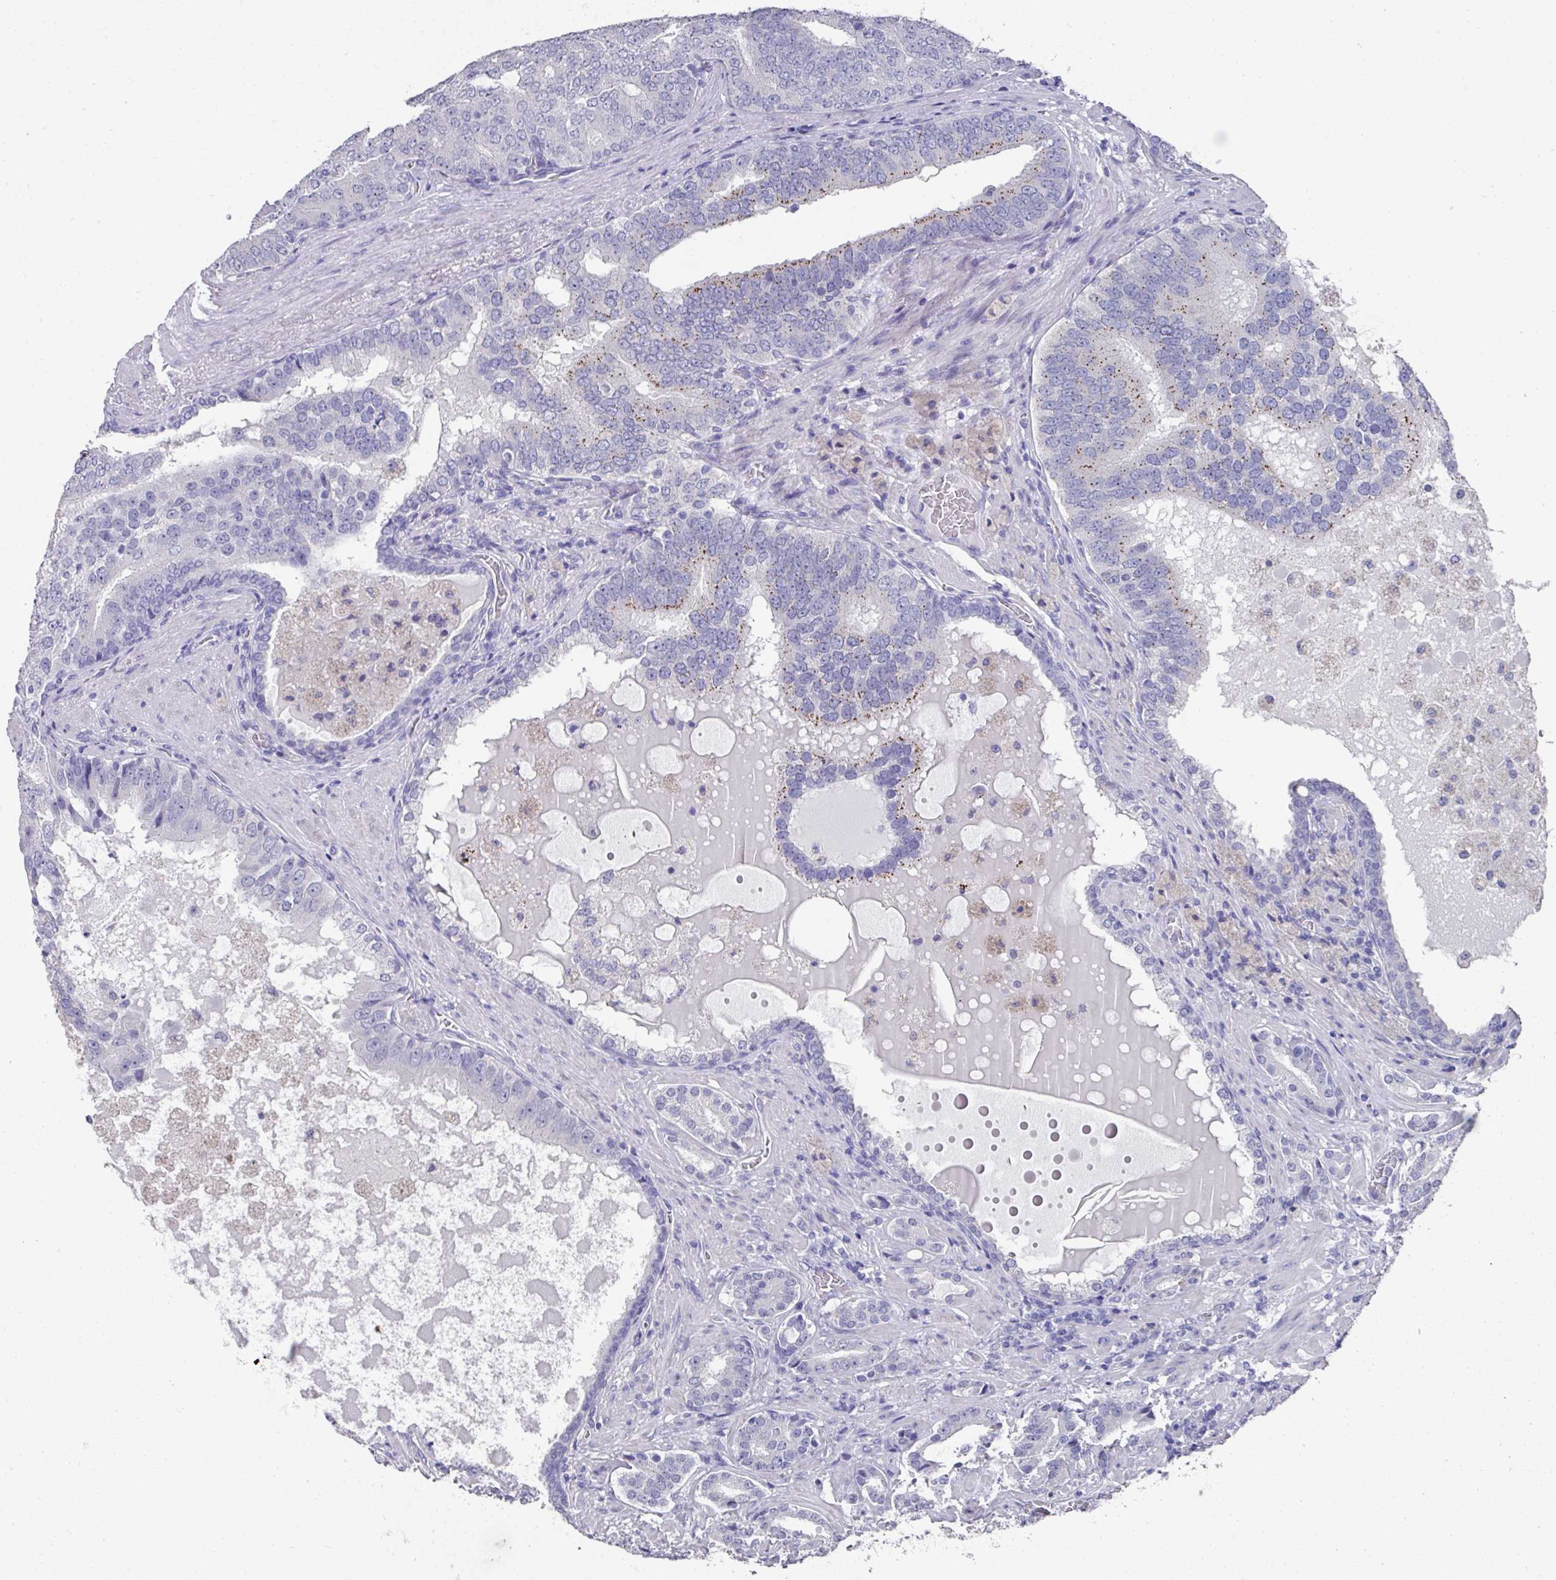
{"staining": {"intensity": "negative", "quantity": "none", "location": "none"}, "tissue": "prostate cancer", "cell_type": "Tumor cells", "image_type": "cancer", "snomed": [{"axis": "morphology", "description": "Adenocarcinoma, High grade"}, {"axis": "topography", "description": "Prostate"}], "caption": "DAB immunohistochemical staining of human prostate high-grade adenocarcinoma displays no significant positivity in tumor cells.", "gene": "DAZL", "patient": {"sex": "male", "age": 55}}